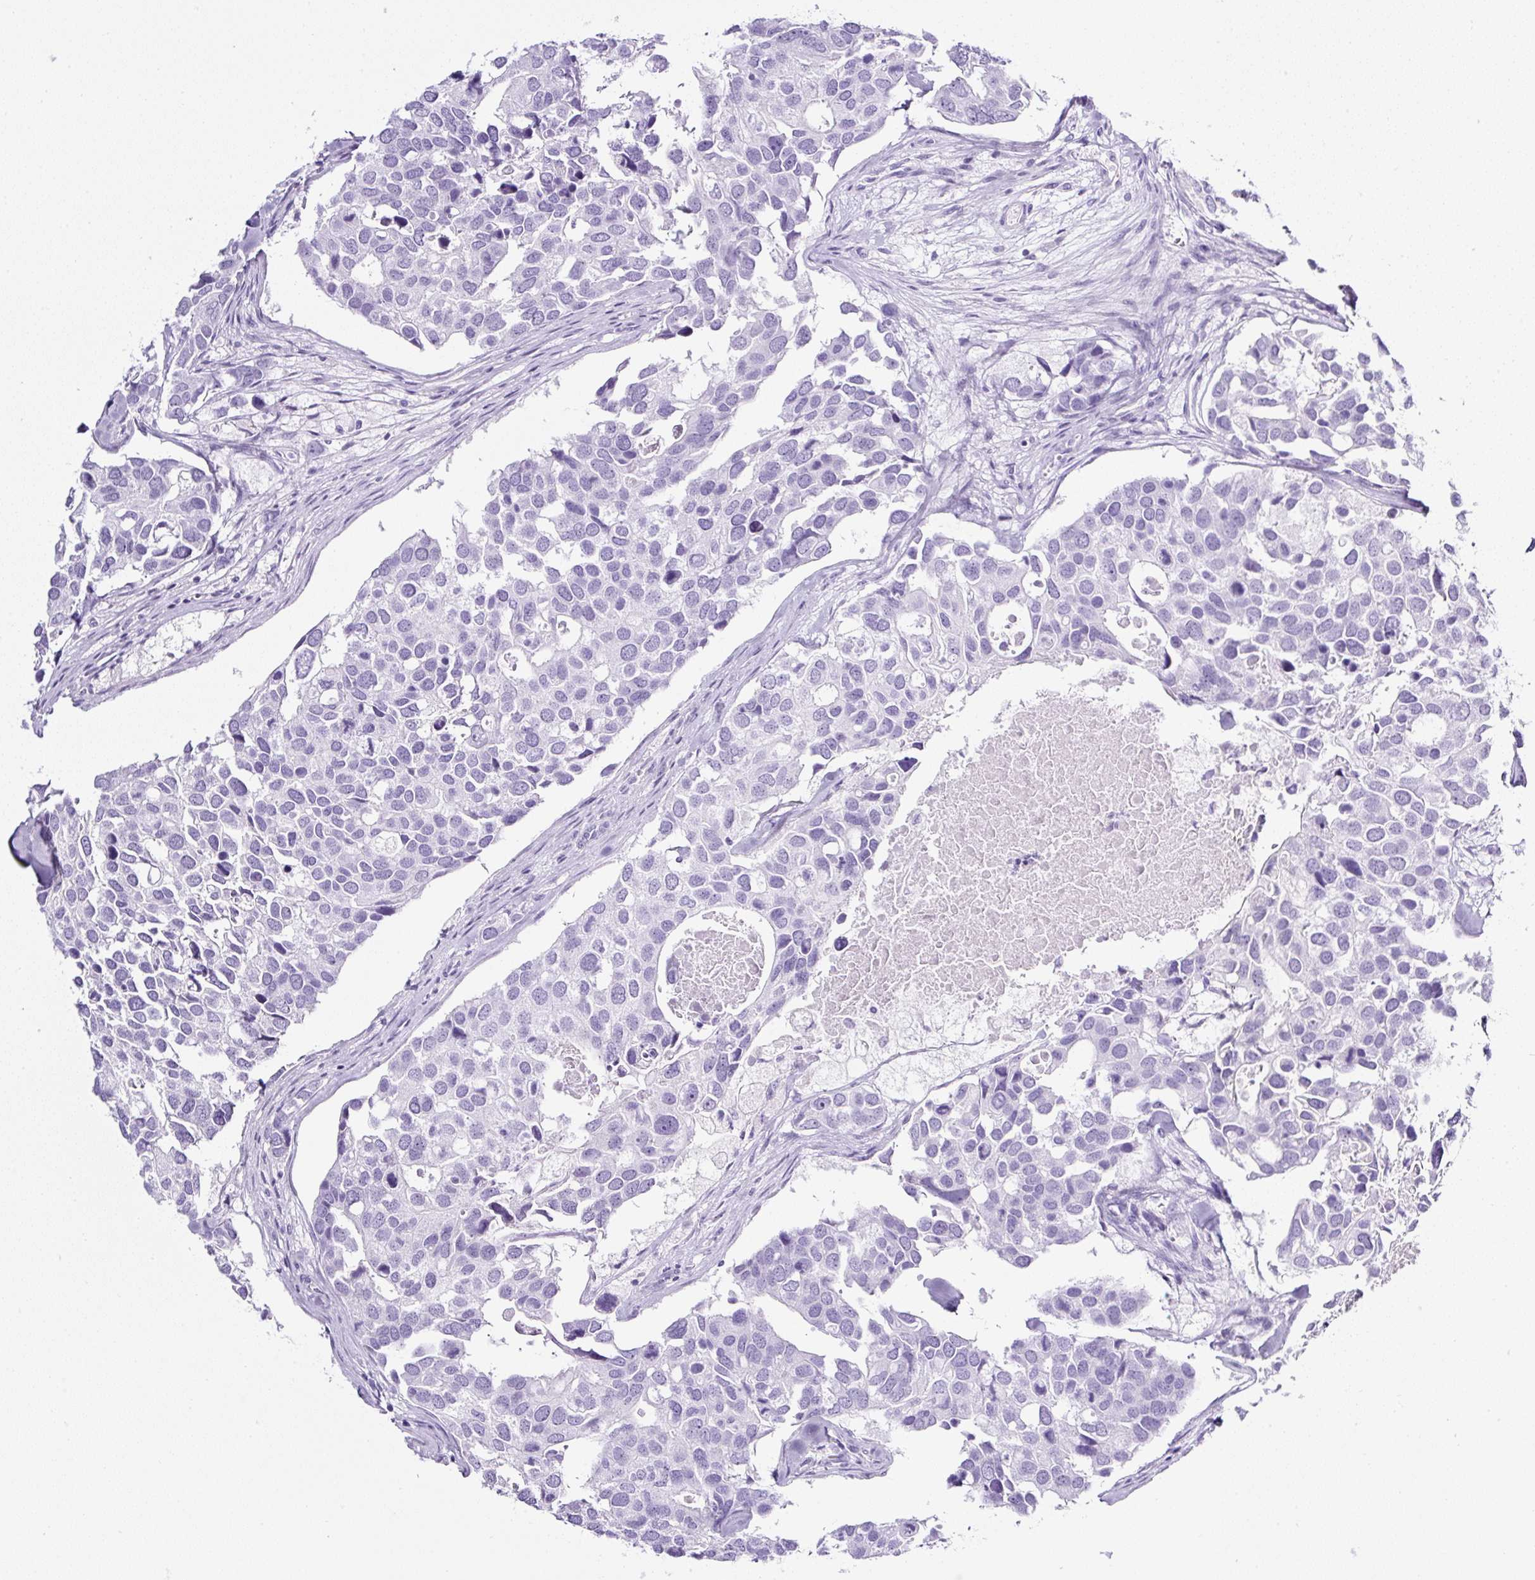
{"staining": {"intensity": "negative", "quantity": "none", "location": "none"}, "tissue": "breast cancer", "cell_type": "Tumor cells", "image_type": "cancer", "snomed": [{"axis": "morphology", "description": "Duct carcinoma"}, {"axis": "topography", "description": "Breast"}], "caption": "Breast intraductal carcinoma stained for a protein using immunohistochemistry displays no positivity tumor cells.", "gene": "TMEM200B", "patient": {"sex": "female", "age": 83}}